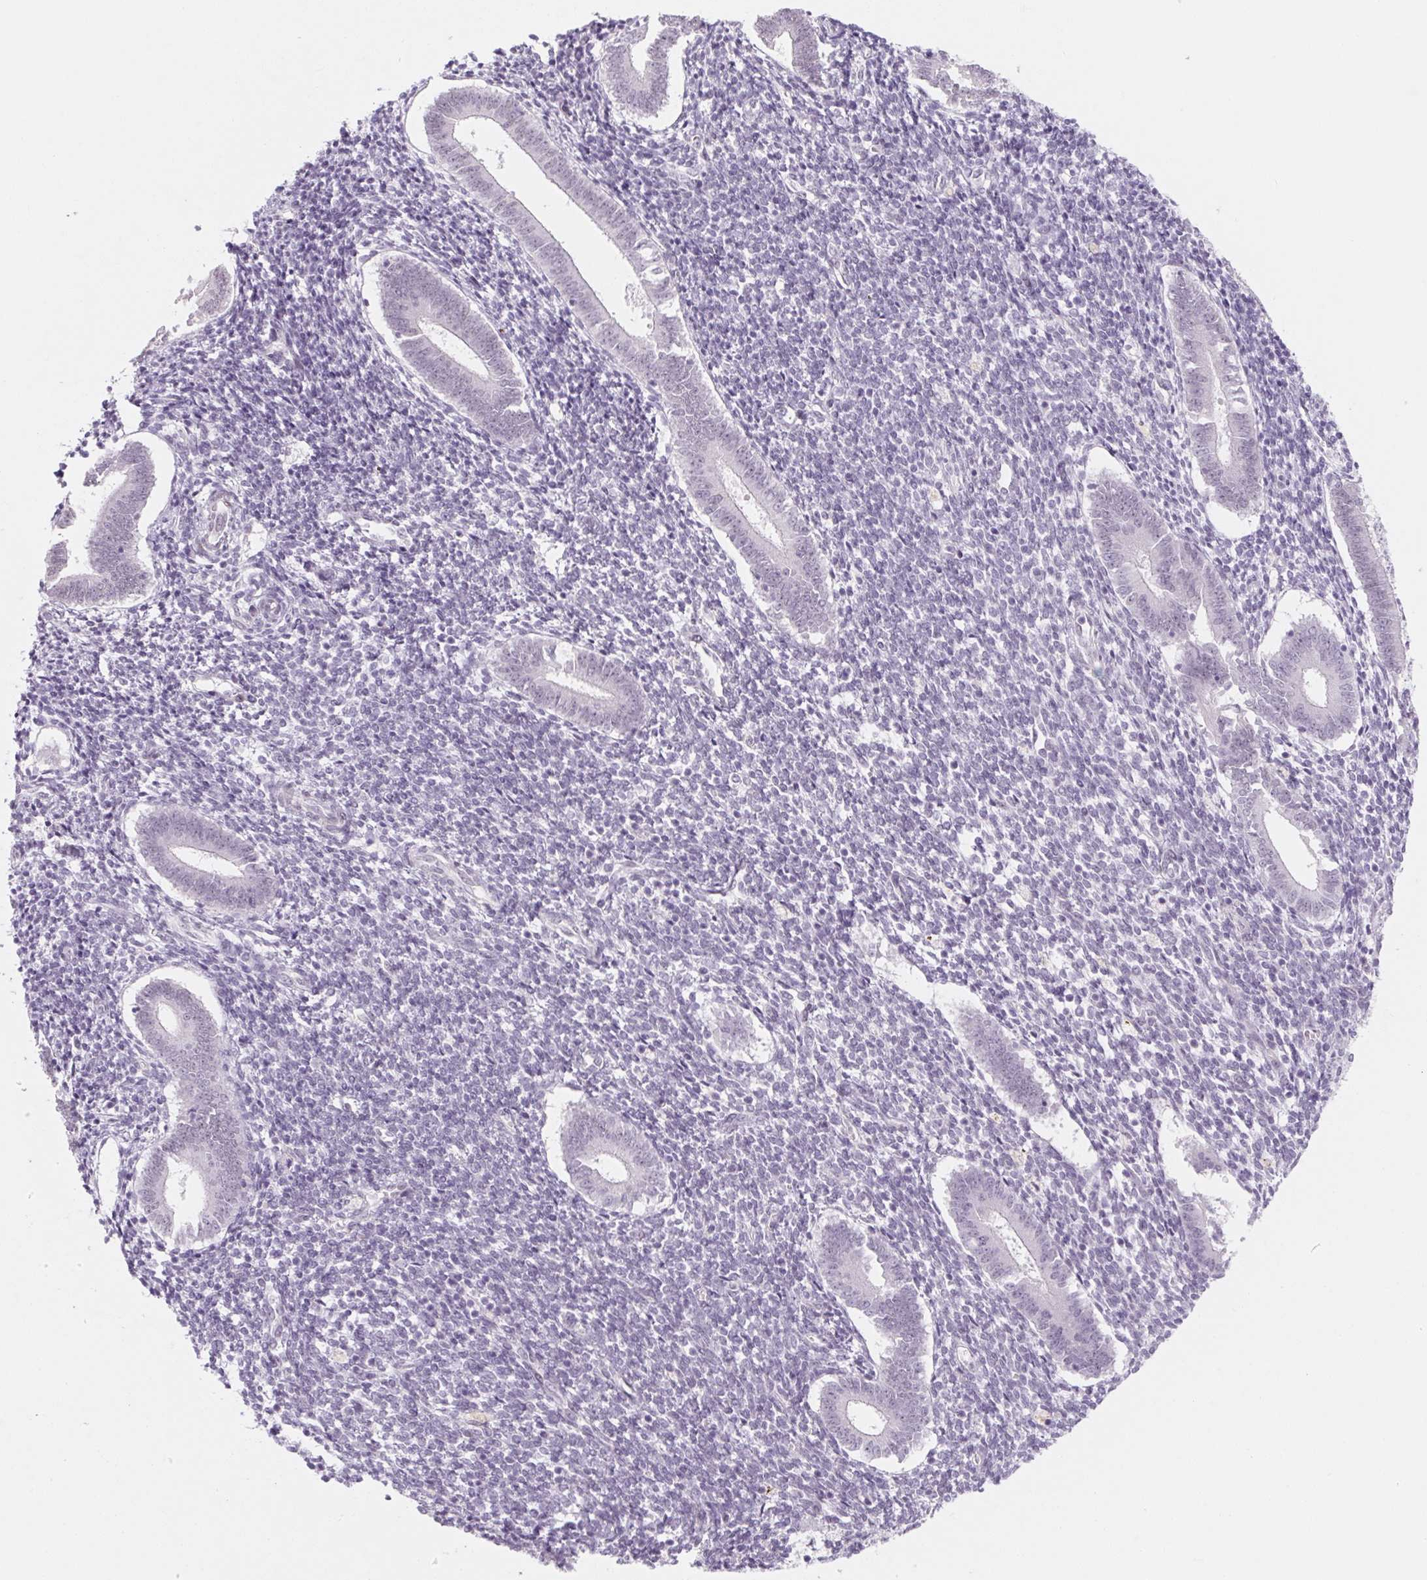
{"staining": {"intensity": "negative", "quantity": "none", "location": "none"}, "tissue": "endometrium", "cell_type": "Cells in endometrial stroma", "image_type": "normal", "snomed": [{"axis": "morphology", "description": "Normal tissue, NOS"}, {"axis": "topography", "description": "Endometrium"}], "caption": "The micrograph demonstrates no significant expression in cells in endometrial stroma of endometrium. (DAB IHC with hematoxylin counter stain).", "gene": "KCNQ2", "patient": {"sex": "female", "age": 25}}